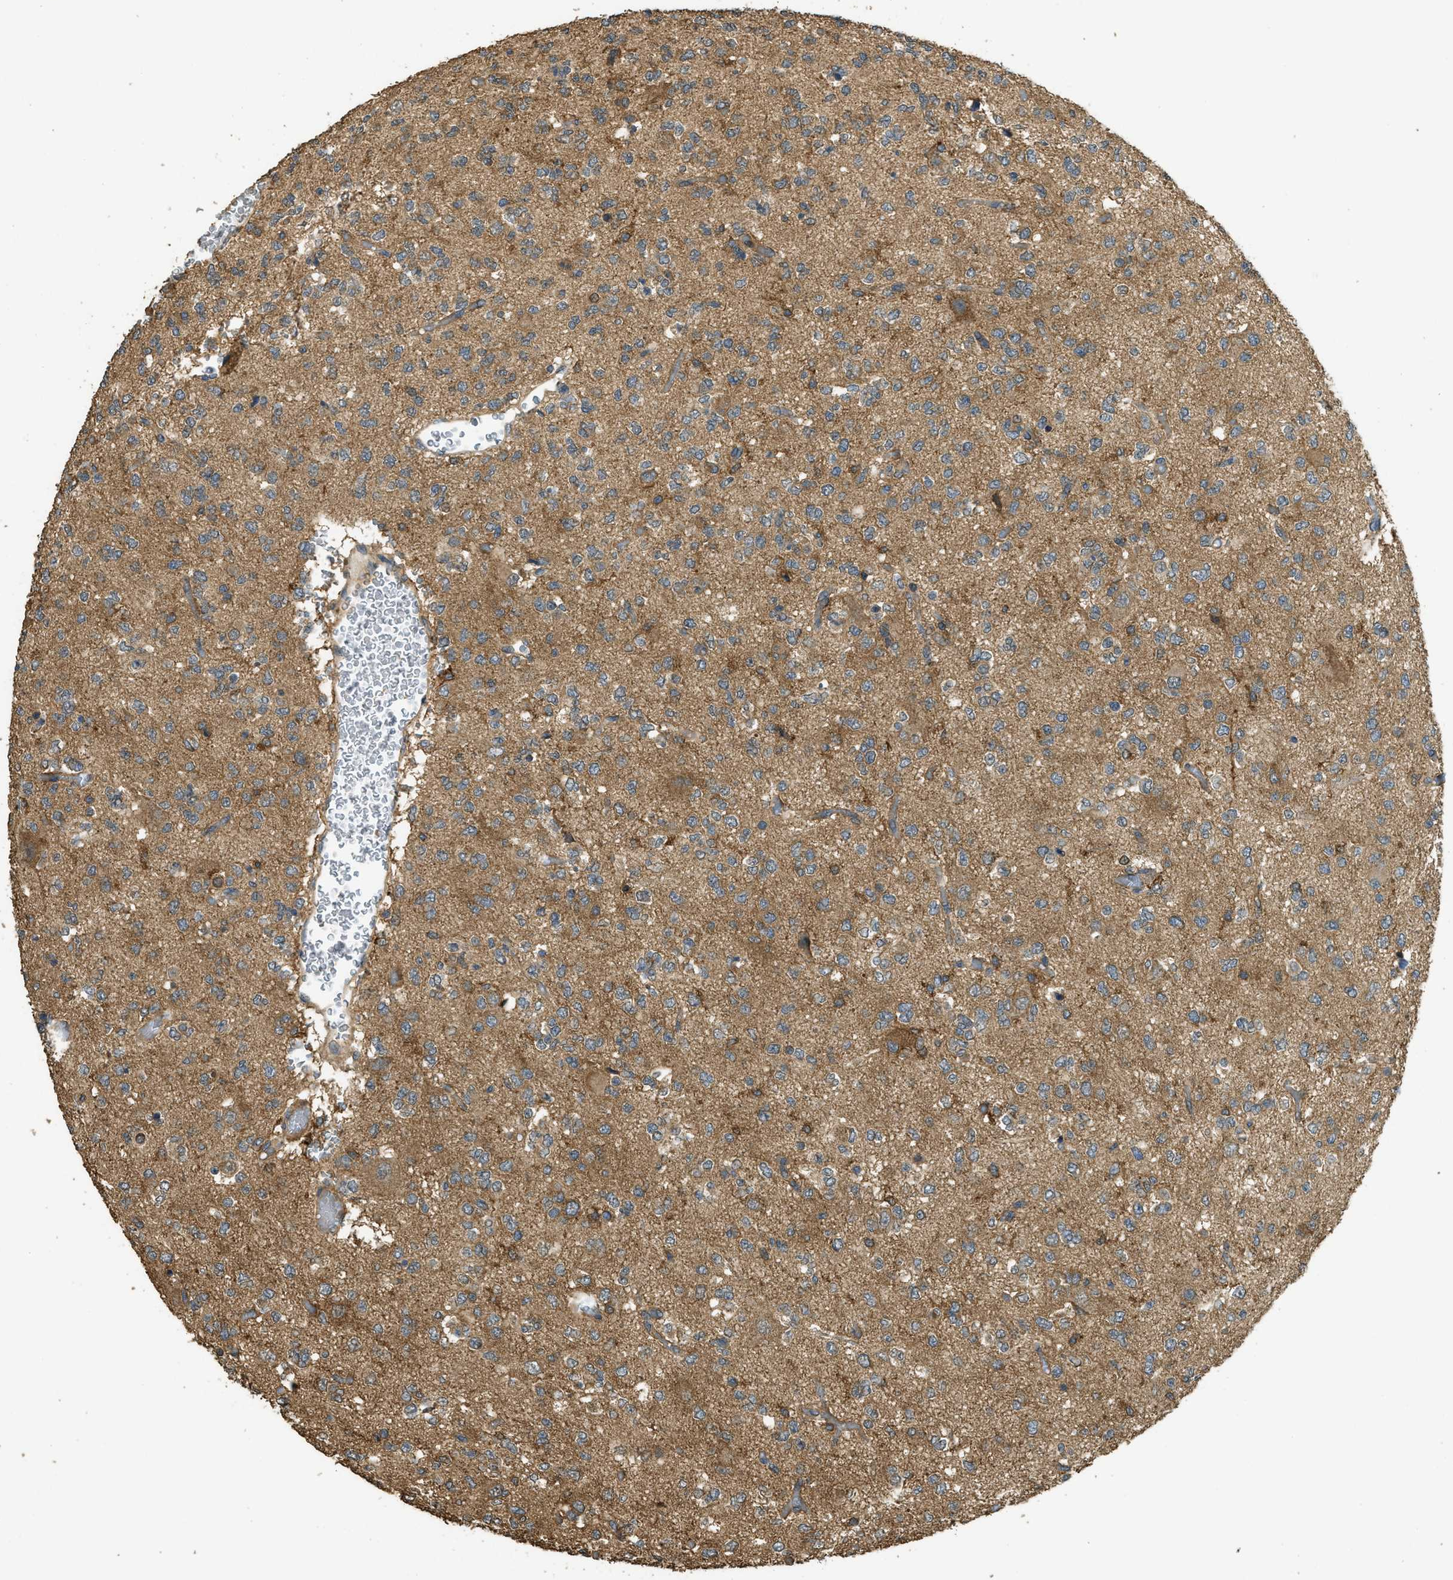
{"staining": {"intensity": "moderate", "quantity": "25%-75%", "location": "cytoplasmic/membranous"}, "tissue": "glioma", "cell_type": "Tumor cells", "image_type": "cancer", "snomed": [{"axis": "morphology", "description": "Glioma, malignant, Low grade"}, {"axis": "topography", "description": "Brain"}], "caption": "Human glioma stained with a brown dye reveals moderate cytoplasmic/membranous positive staining in approximately 25%-75% of tumor cells.", "gene": "CD276", "patient": {"sex": "male", "age": 38}}